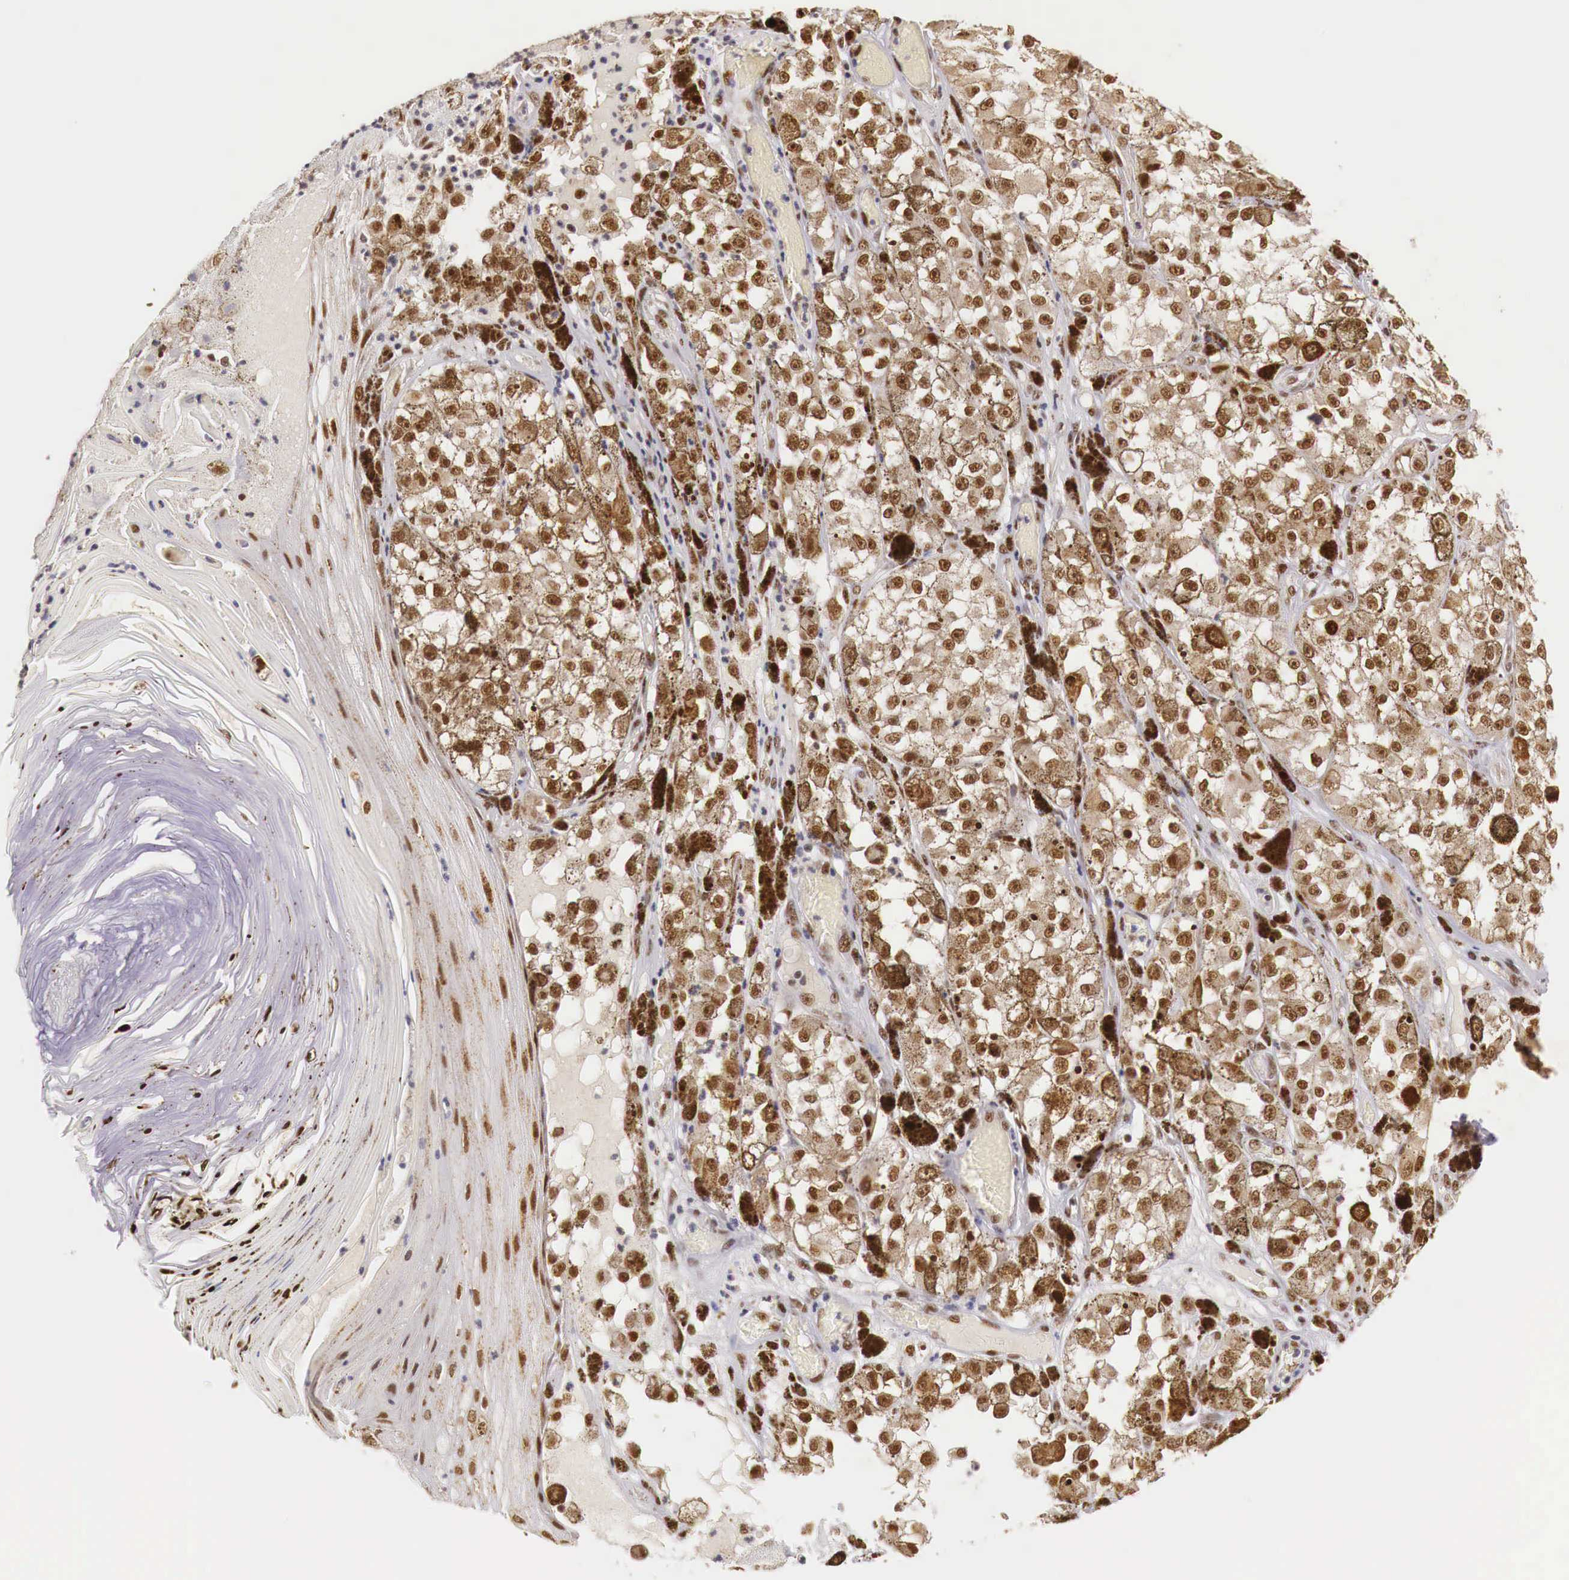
{"staining": {"intensity": "strong", "quantity": ">75%", "location": "cytoplasmic/membranous,nuclear"}, "tissue": "melanoma", "cell_type": "Tumor cells", "image_type": "cancer", "snomed": [{"axis": "morphology", "description": "Malignant melanoma, NOS"}, {"axis": "topography", "description": "Skin"}], "caption": "Immunohistochemical staining of human melanoma exhibits high levels of strong cytoplasmic/membranous and nuclear protein positivity in about >75% of tumor cells.", "gene": "GPKOW", "patient": {"sex": "male", "age": 67}}